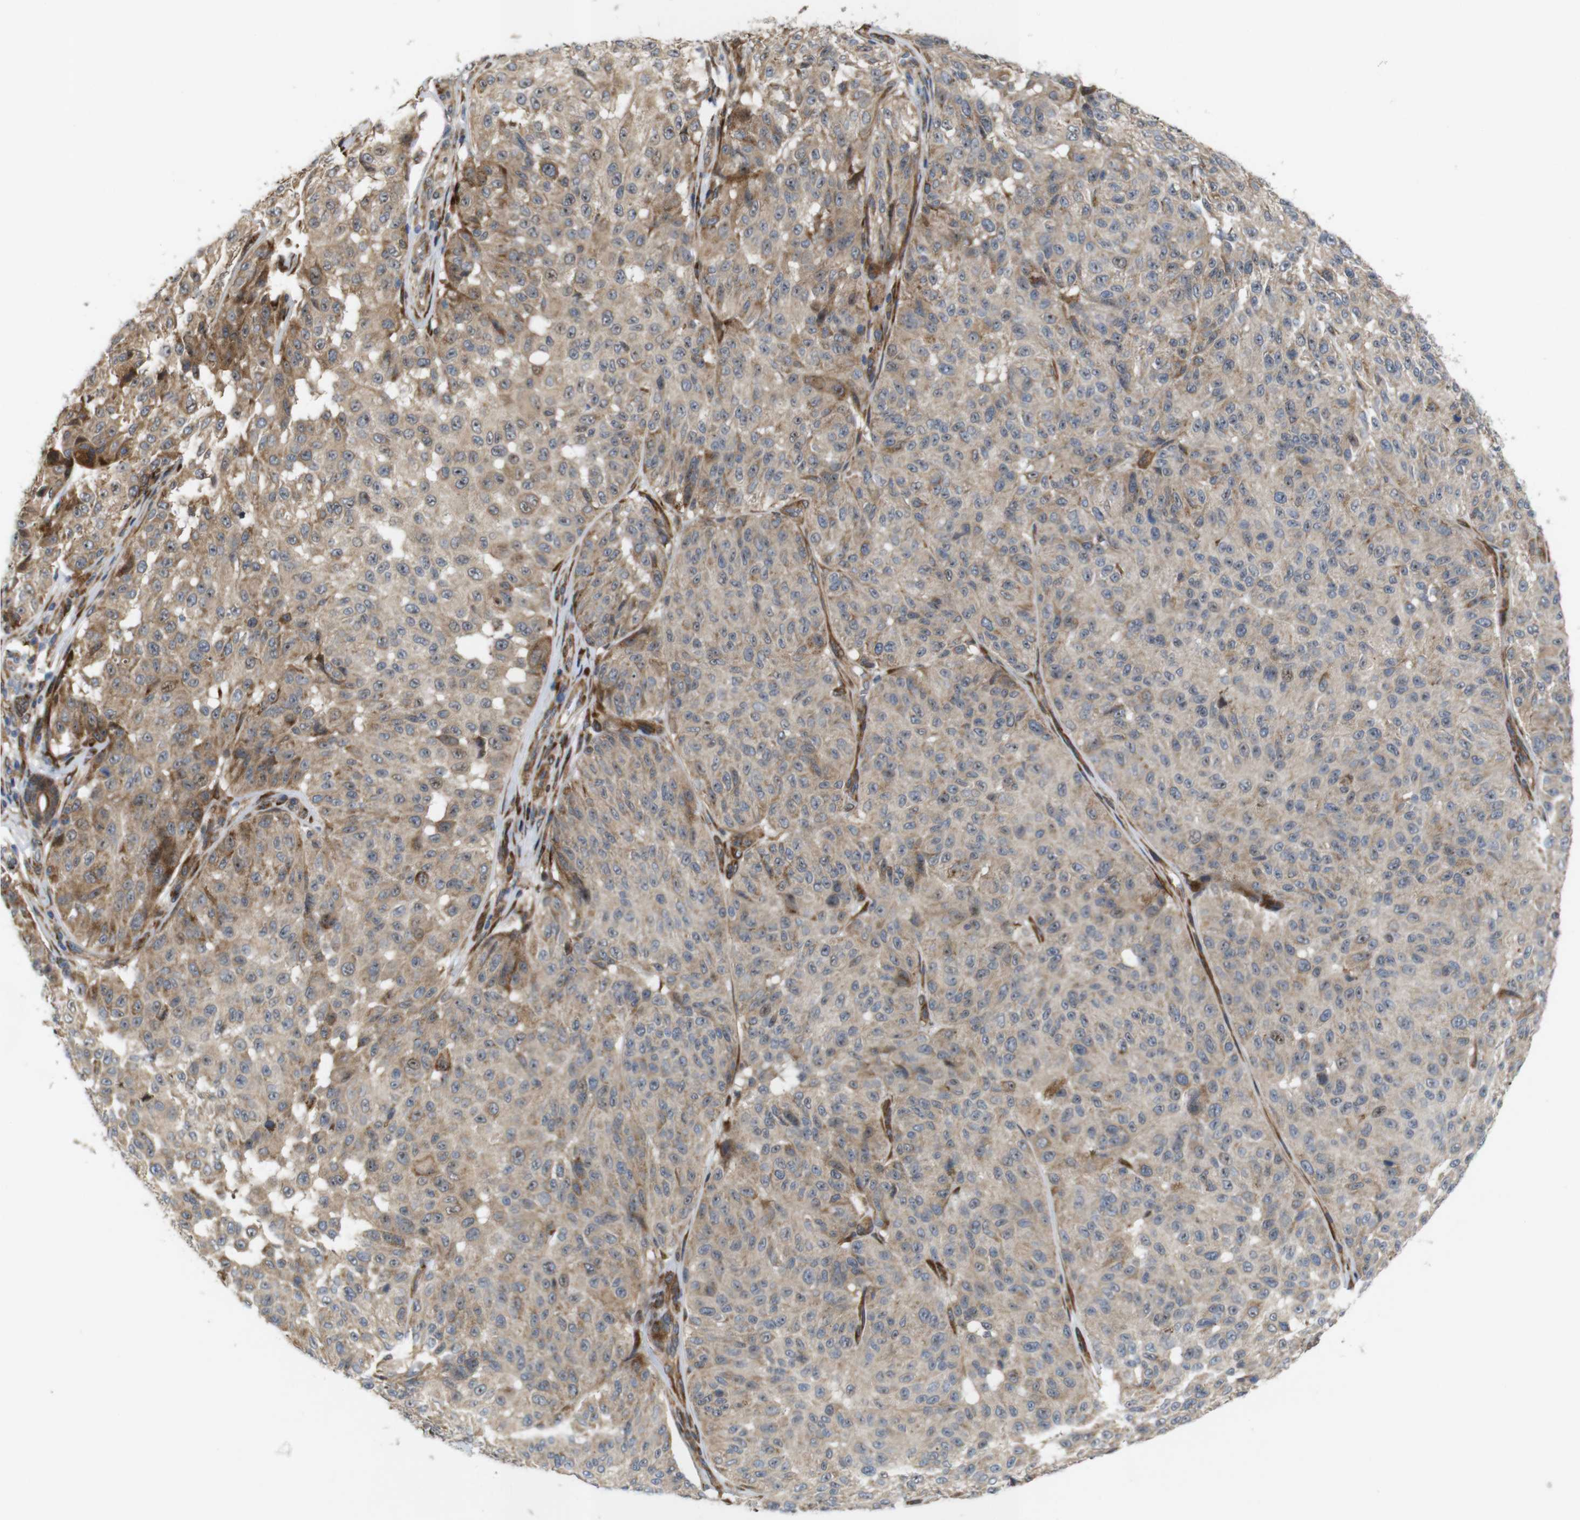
{"staining": {"intensity": "weak", "quantity": ">75%", "location": "cytoplasmic/membranous"}, "tissue": "melanoma", "cell_type": "Tumor cells", "image_type": "cancer", "snomed": [{"axis": "morphology", "description": "Malignant melanoma, NOS"}, {"axis": "topography", "description": "Skin"}], "caption": "Protein analysis of melanoma tissue demonstrates weak cytoplasmic/membranous expression in approximately >75% of tumor cells. The protein of interest is shown in brown color, while the nuclei are stained blue.", "gene": "P3H2", "patient": {"sex": "female", "age": 46}}